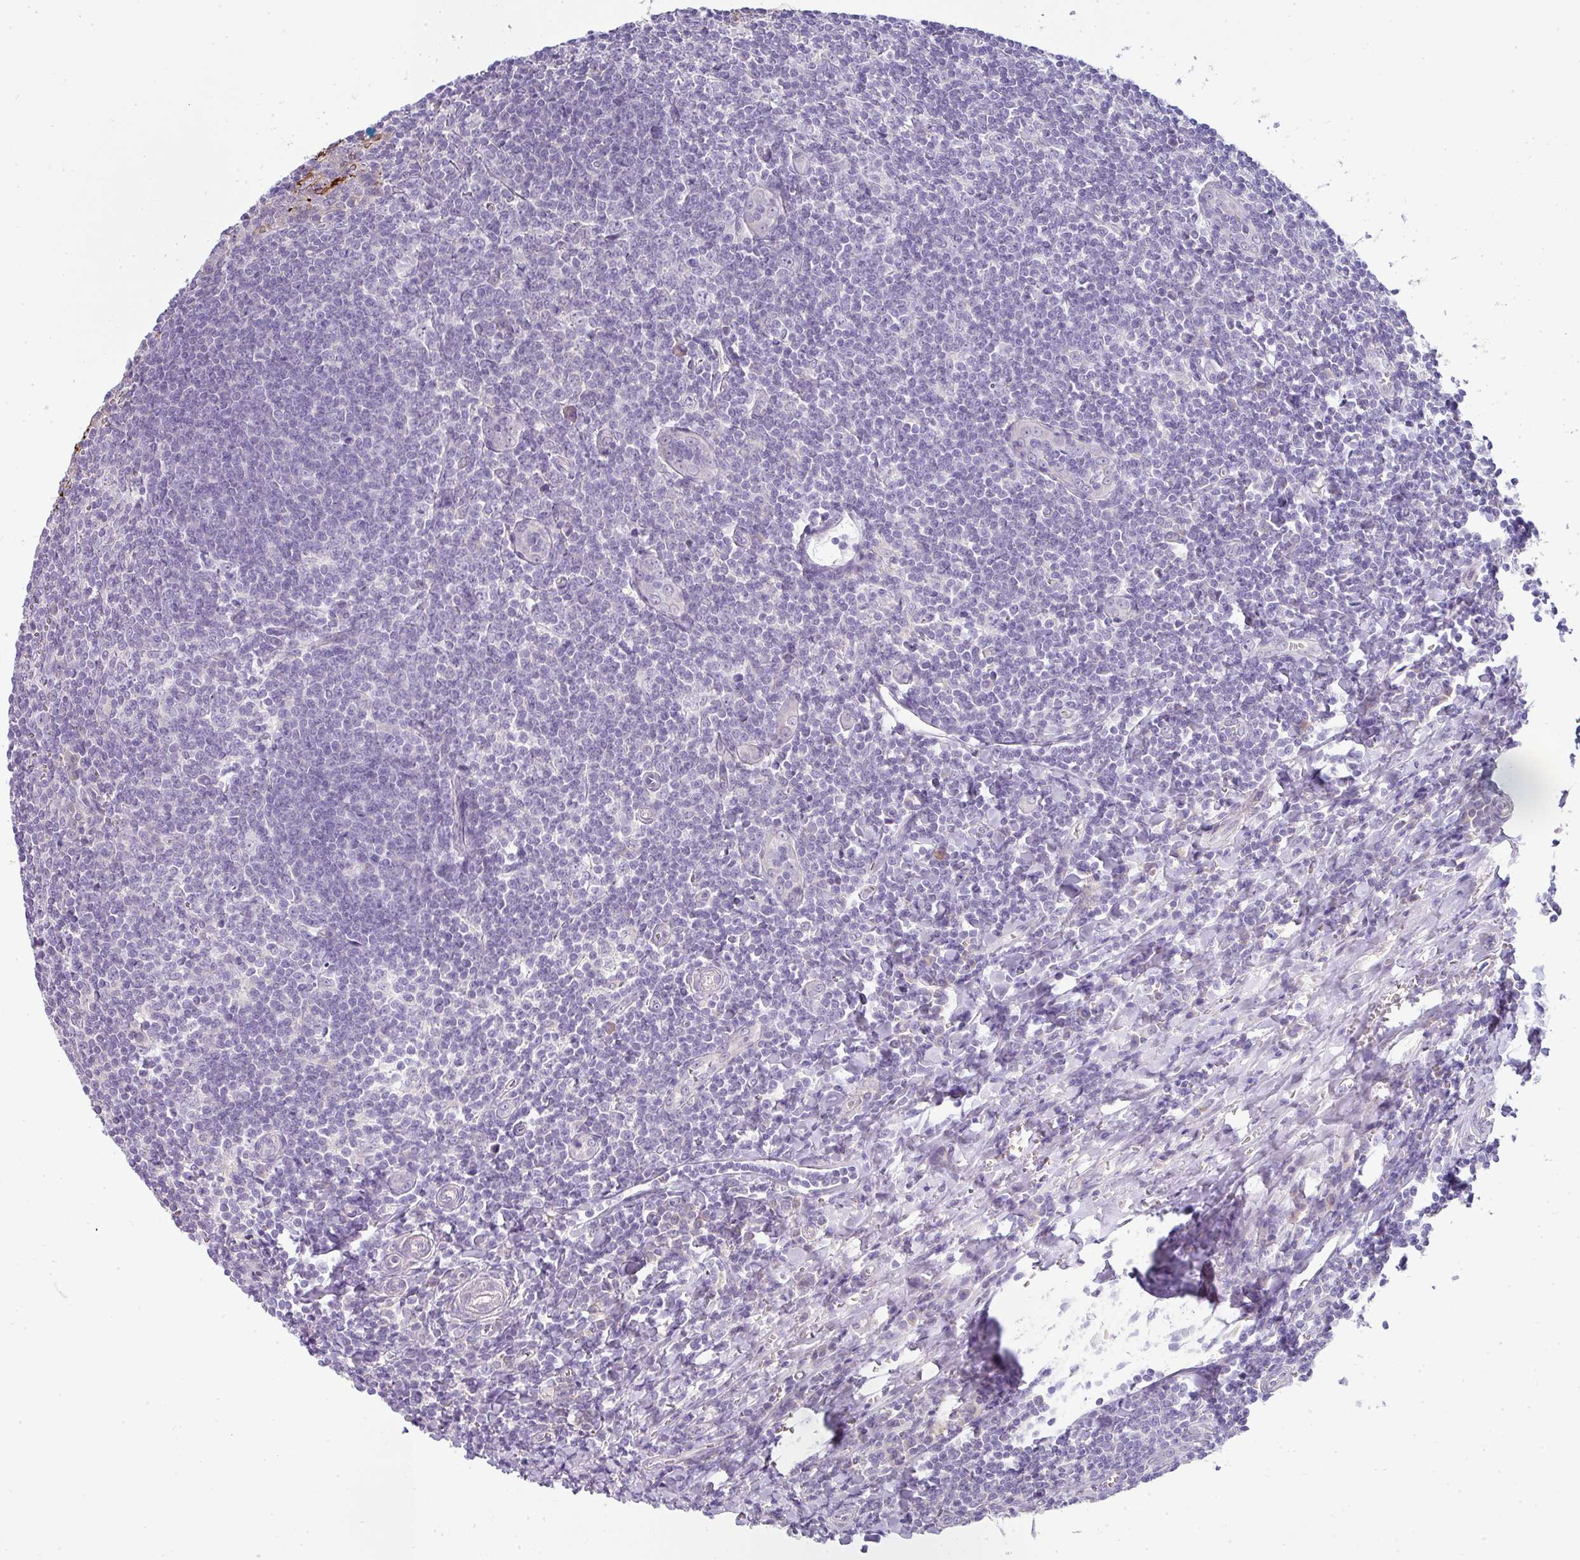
{"staining": {"intensity": "negative", "quantity": "none", "location": "none"}, "tissue": "tonsil", "cell_type": "Germinal center cells", "image_type": "normal", "snomed": [{"axis": "morphology", "description": "Normal tissue, NOS"}, {"axis": "topography", "description": "Tonsil"}], "caption": "Immunohistochemistry of benign human tonsil exhibits no staining in germinal center cells.", "gene": "ASXL3", "patient": {"sex": "male", "age": 27}}